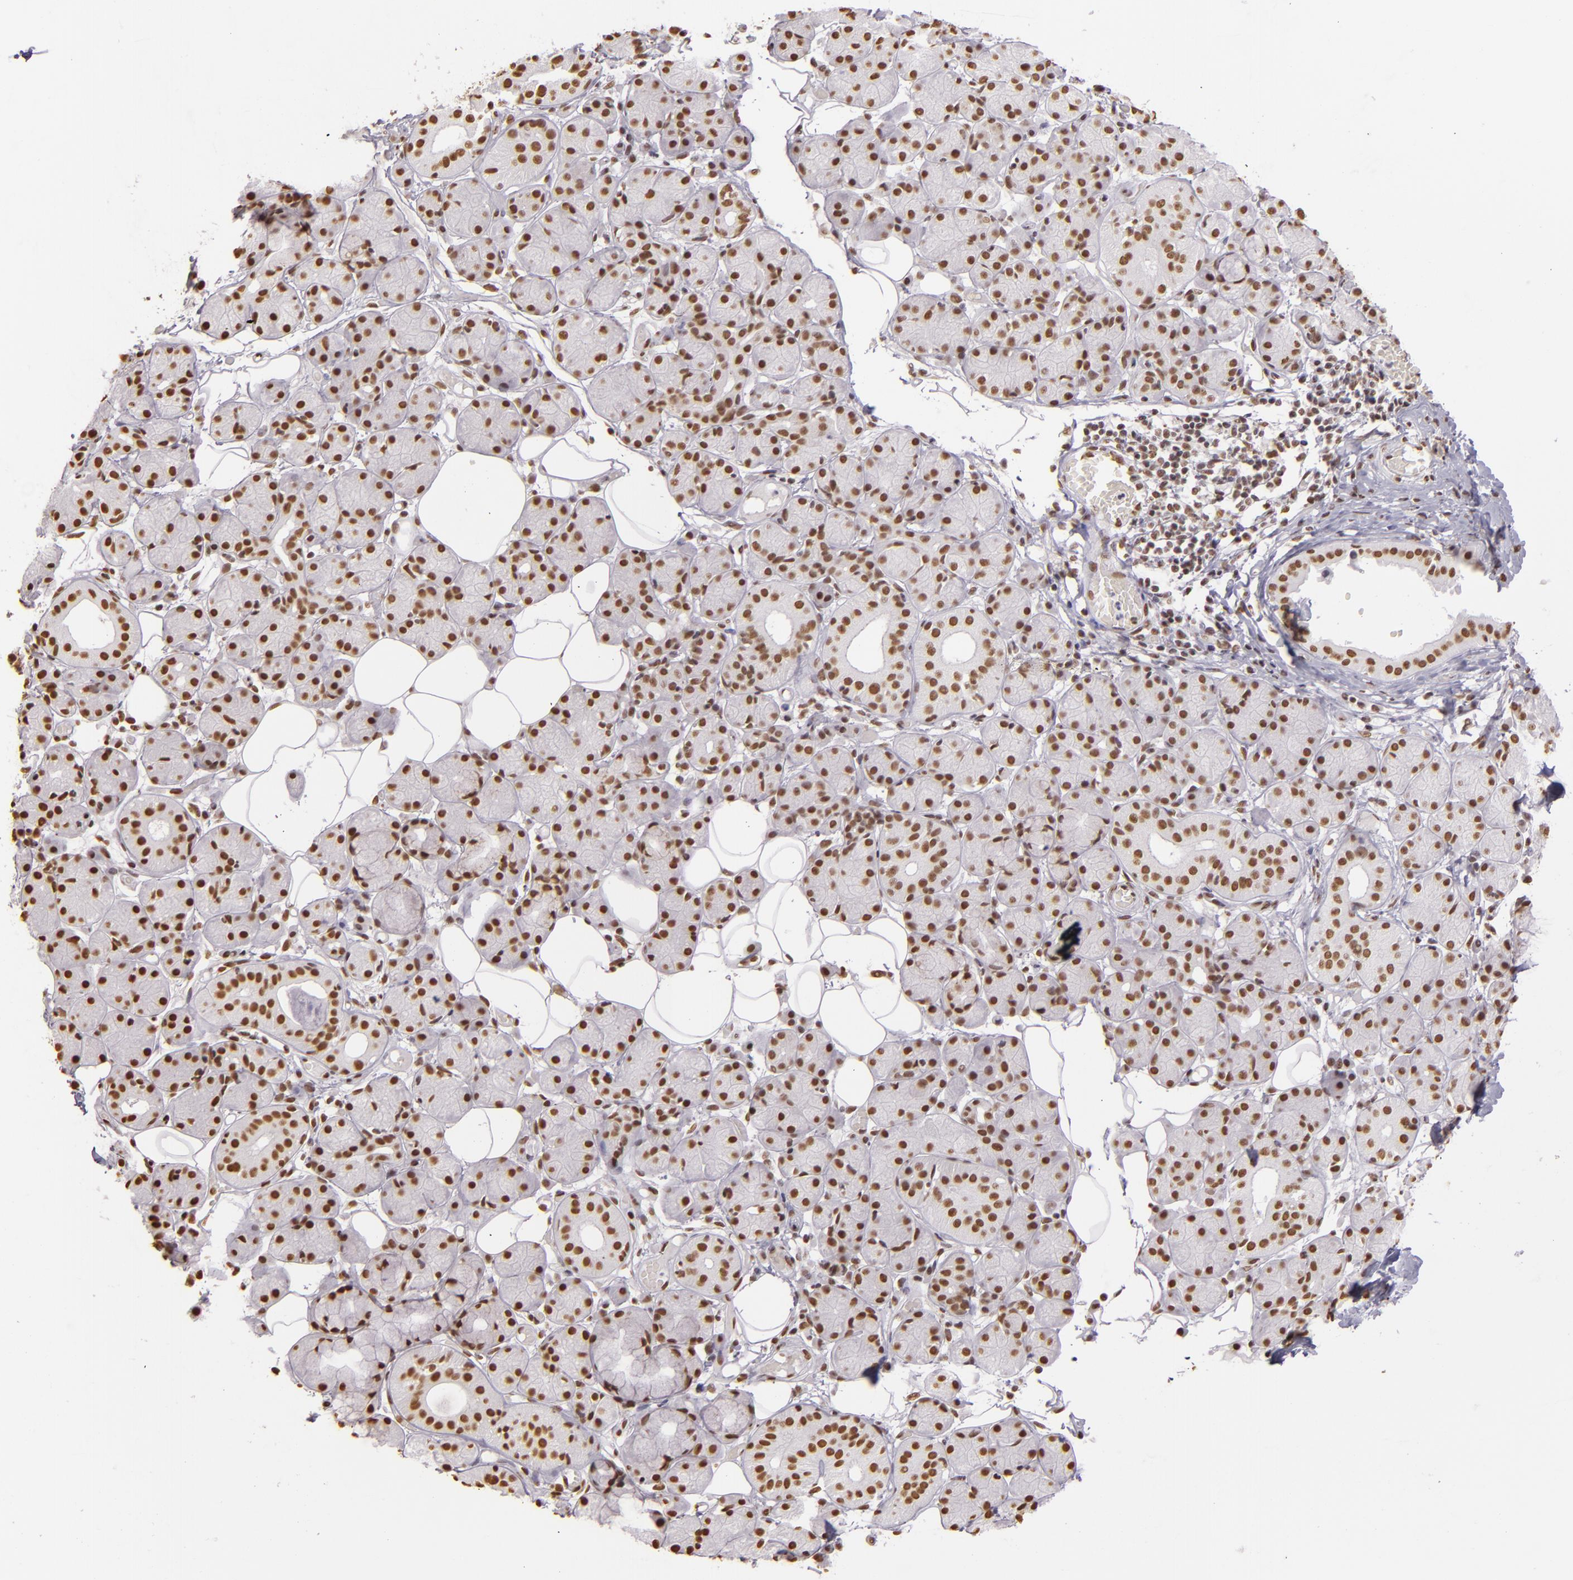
{"staining": {"intensity": "moderate", "quantity": ">75%", "location": "nuclear"}, "tissue": "salivary gland", "cell_type": "Glandular cells", "image_type": "normal", "snomed": [{"axis": "morphology", "description": "Normal tissue, NOS"}, {"axis": "topography", "description": "Salivary gland"}], "caption": "Immunohistochemistry image of unremarkable salivary gland: salivary gland stained using immunohistochemistry (IHC) displays medium levels of moderate protein expression localized specifically in the nuclear of glandular cells, appearing as a nuclear brown color.", "gene": "PAPOLA", "patient": {"sex": "male", "age": 54}}